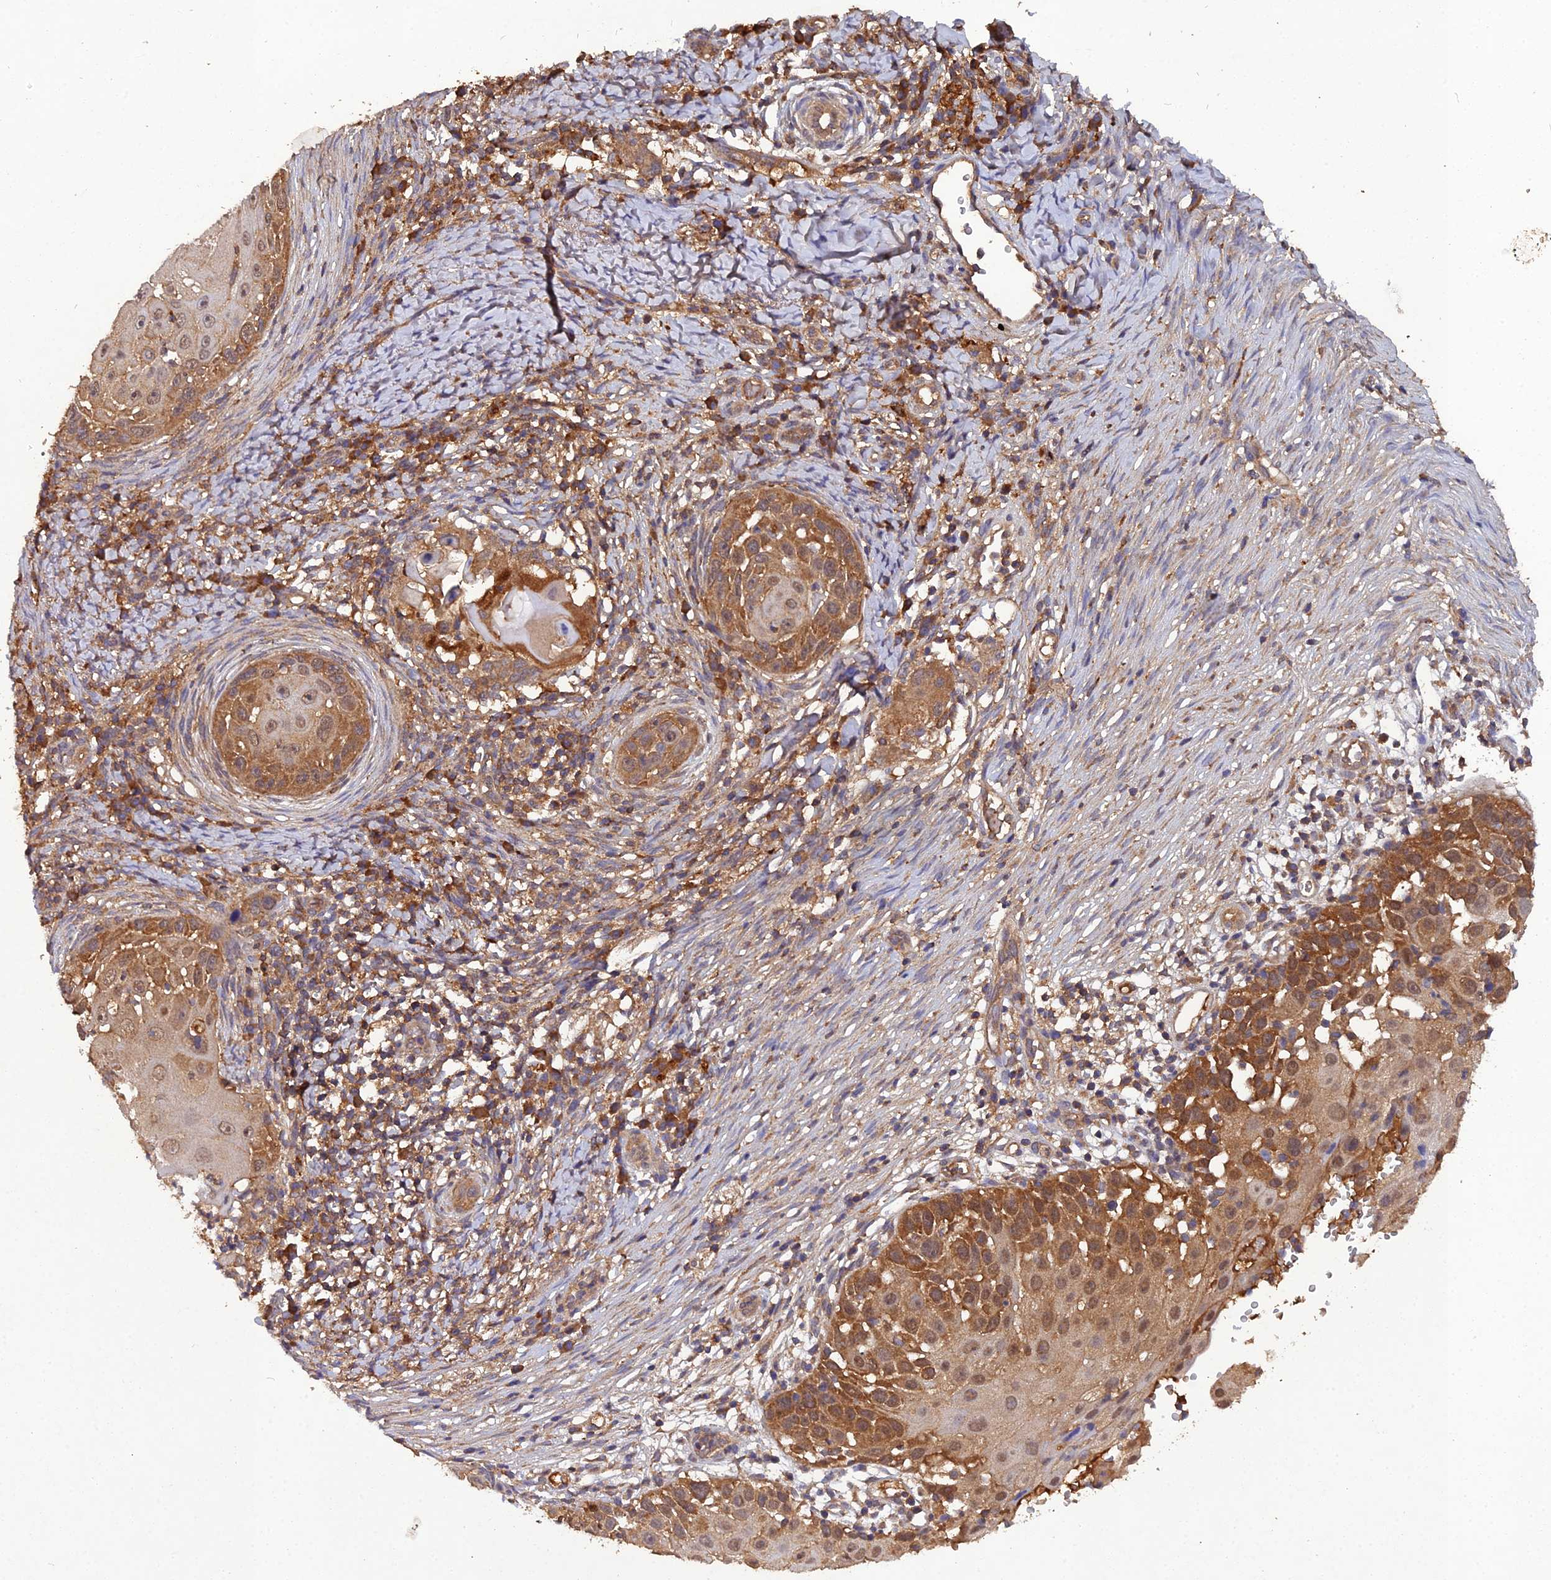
{"staining": {"intensity": "moderate", "quantity": ">75%", "location": "cytoplasmic/membranous"}, "tissue": "skin cancer", "cell_type": "Tumor cells", "image_type": "cancer", "snomed": [{"axis": "morphology", "description": "Squamous cell carcinoma, NOS"}, {"axis": "topography", "description": "Skin"}], "caption": "Moderate cytoplasmic/membranous protein expression is seen in approximately >75% of tumor cells in skin squamous cell carcinoma.", "gene": "TMEM258", "patient": {"sex": "female", "age": 44}}